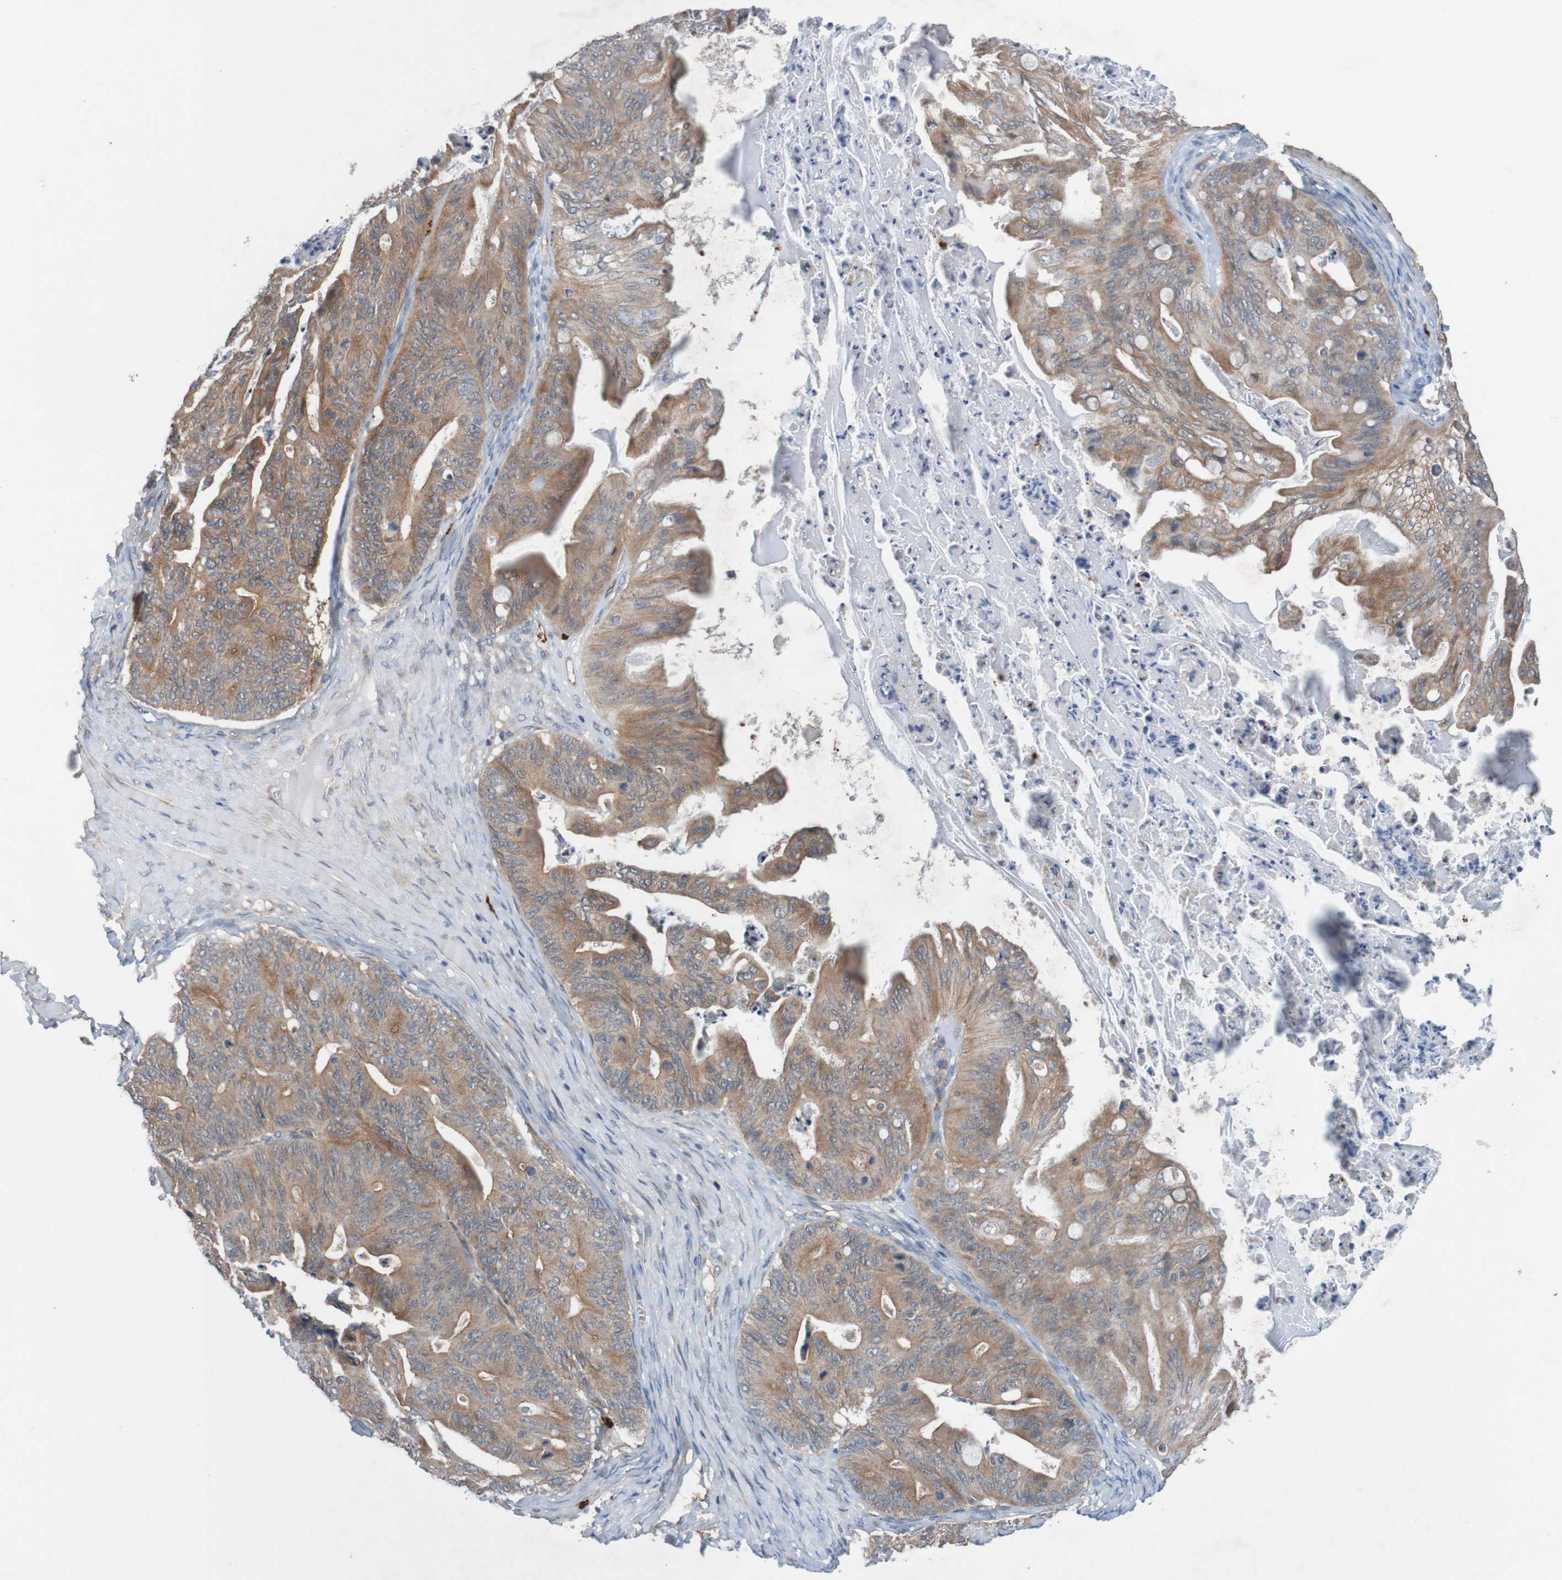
{"staining": {"intensity": "moderate", "quantity": ">75%", "location": "cytoplasmic/membranous"}, "tissue": "ovarian cancer", "cell_type": "Tumor cells", "image_type": "cancer", "snomed": [{"axis": "morphology", "description": "Cystadenocarcinoma, mucinous, NOS"}, {"axis": "topography", "description": "Ovary"}], "caption": "IHC staining of ovarian cancer, which reveals medium levels of moderate cytoplasmic/membranous positivity in about >75% of tumor cells indicating moderate cytoplasmic/membranous protein positivity. The staining was performed using DAB (brown) for protein detection and nuclei were counterstained in hematoxylin (blue).", "gene": "ST8SIA6", "patient": {"sex": "female", "age": 37}}